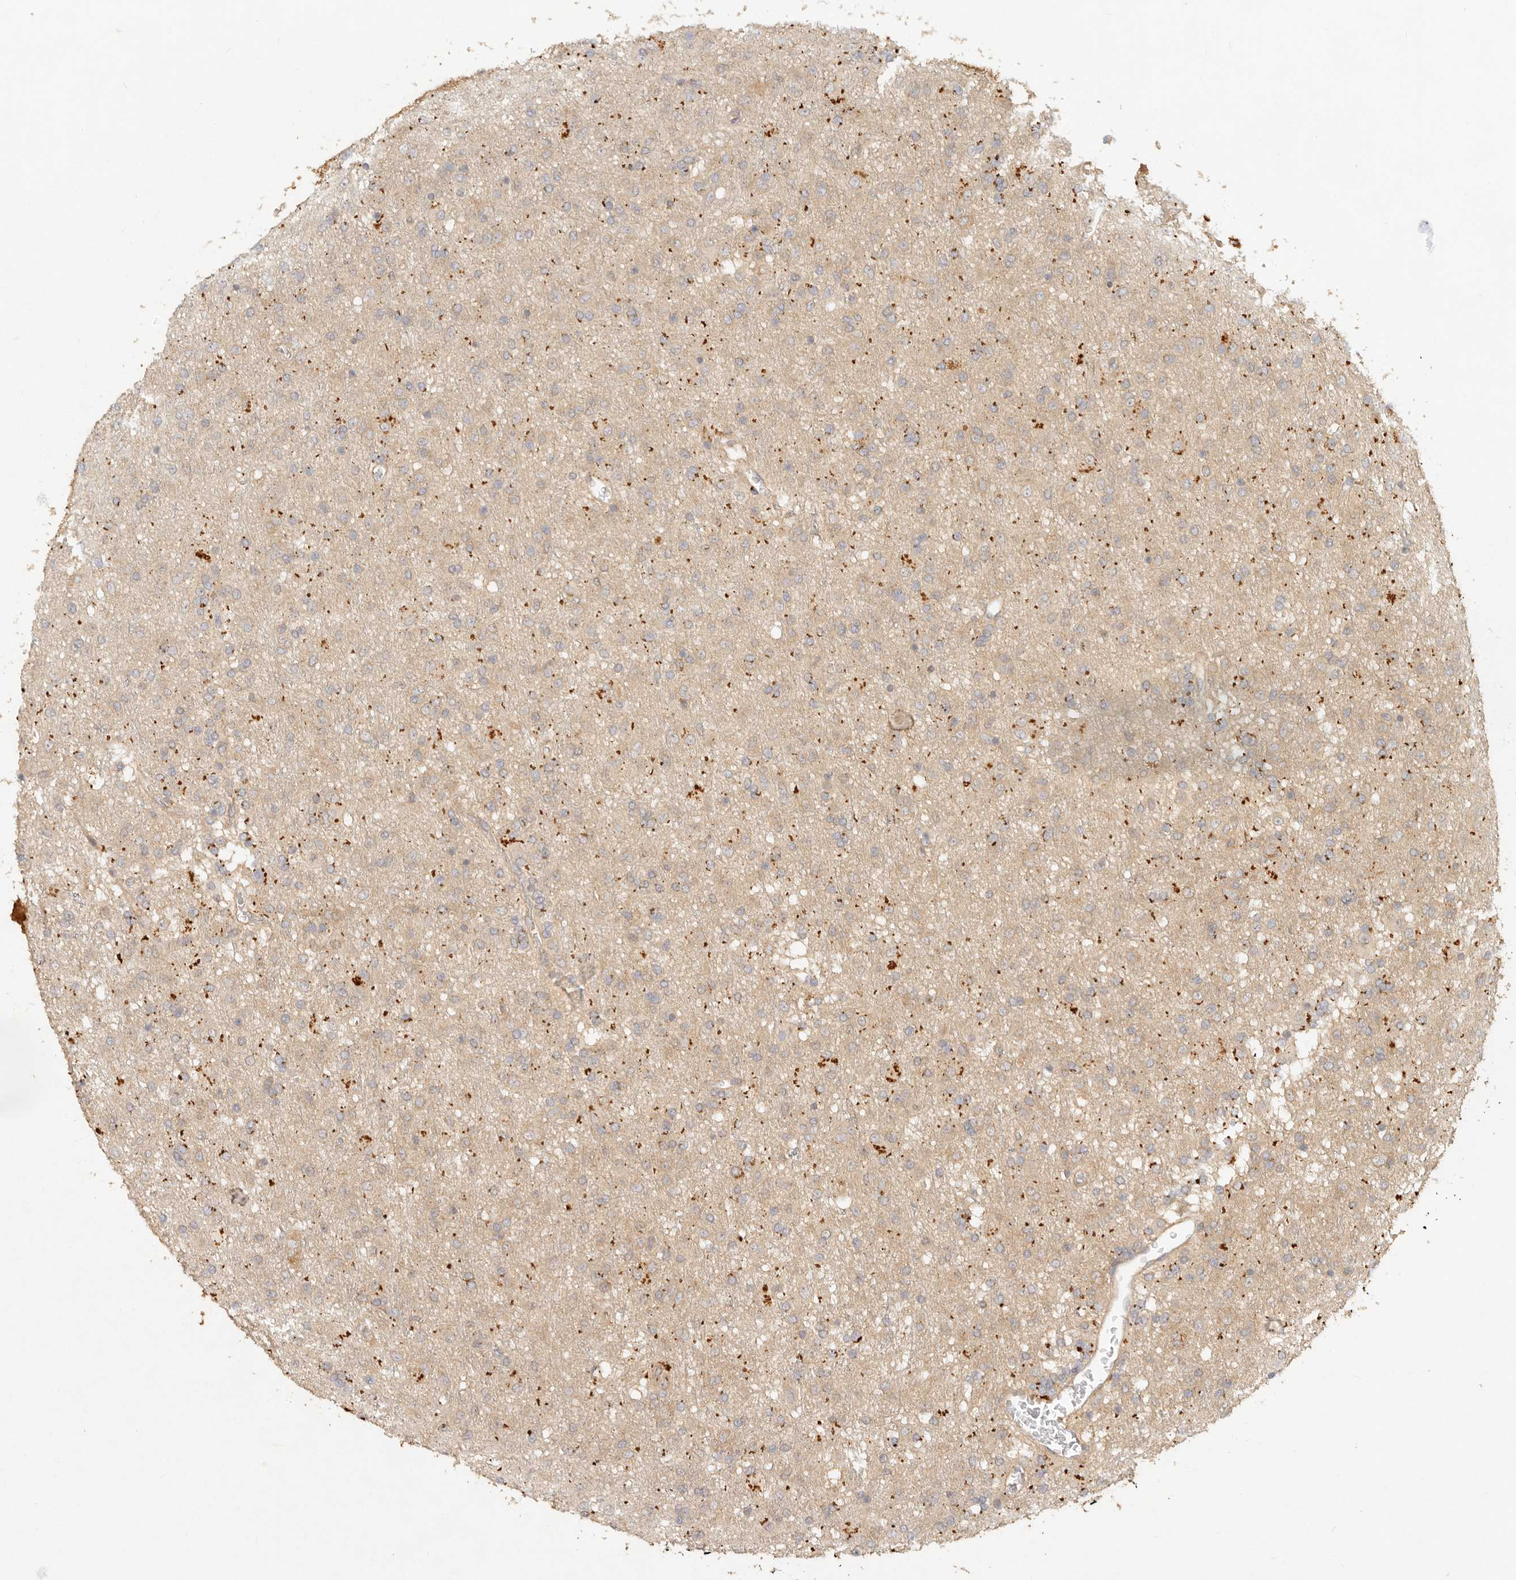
{"staining": {"intensity": "weak", "quantity": ">75%", "location": "cytoplasmic/membranous"}, "tissue": "glioma", "cell_type": "Tumor cells", "image_type": "cancer", "snomed": [{"axis": "morphology", "description": "Glioma, malignant, Low grade"}, {"axis": "topography", "description": "Brain"}], "caption": "Brown immunohistochemical staining in low-grade glioma (malignant) demonstrates weak cytoplasmic/membranous staining in approximately >75% of tumor cells. The staining was performed using DAB (3,3'-diaminobenzidine), with brown indicating positive protein expression. Nuclei are stained blue with hematoxylin.", "gene": "HECTD3", "patient": {"sex": "male", "age": 65}}